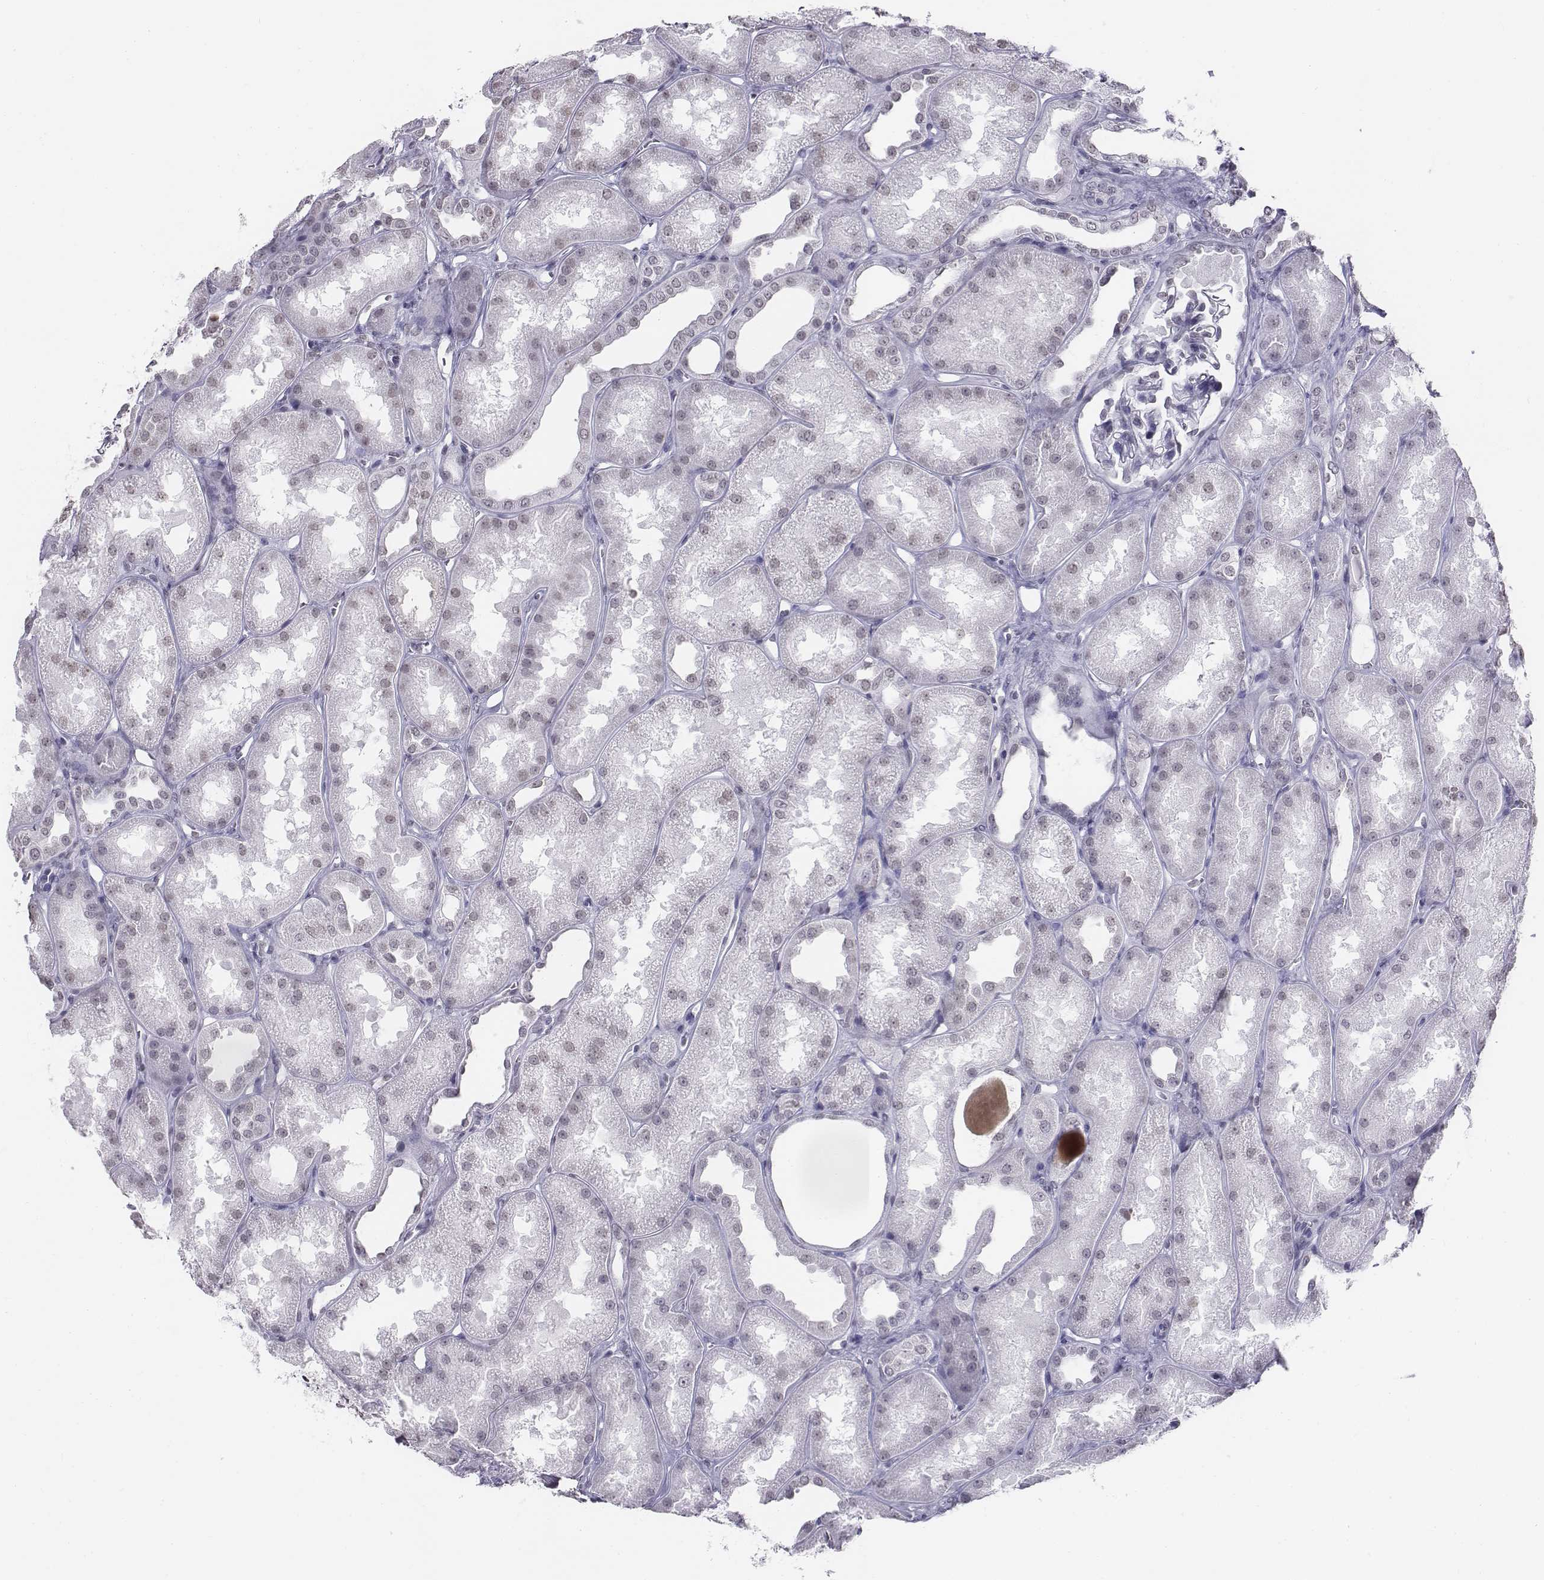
{"staining": {"intensity": "negative", "quantity": "none", "location": "none"}, "tissue": "kidney", "cell_type": "Cells in glomeruli", "image_type": "normal", "snomed": [{"axis": "morphology", "description": "Normal tissue, NOS"}, {"axis": "topography", "description": "Kidney"}], "caption": "Protein analysis of benign kidney reveals no significant positivity in cells in glomeruli.", "gene": "BARHL1", "patient": {"sex": "male", "age": 61}}